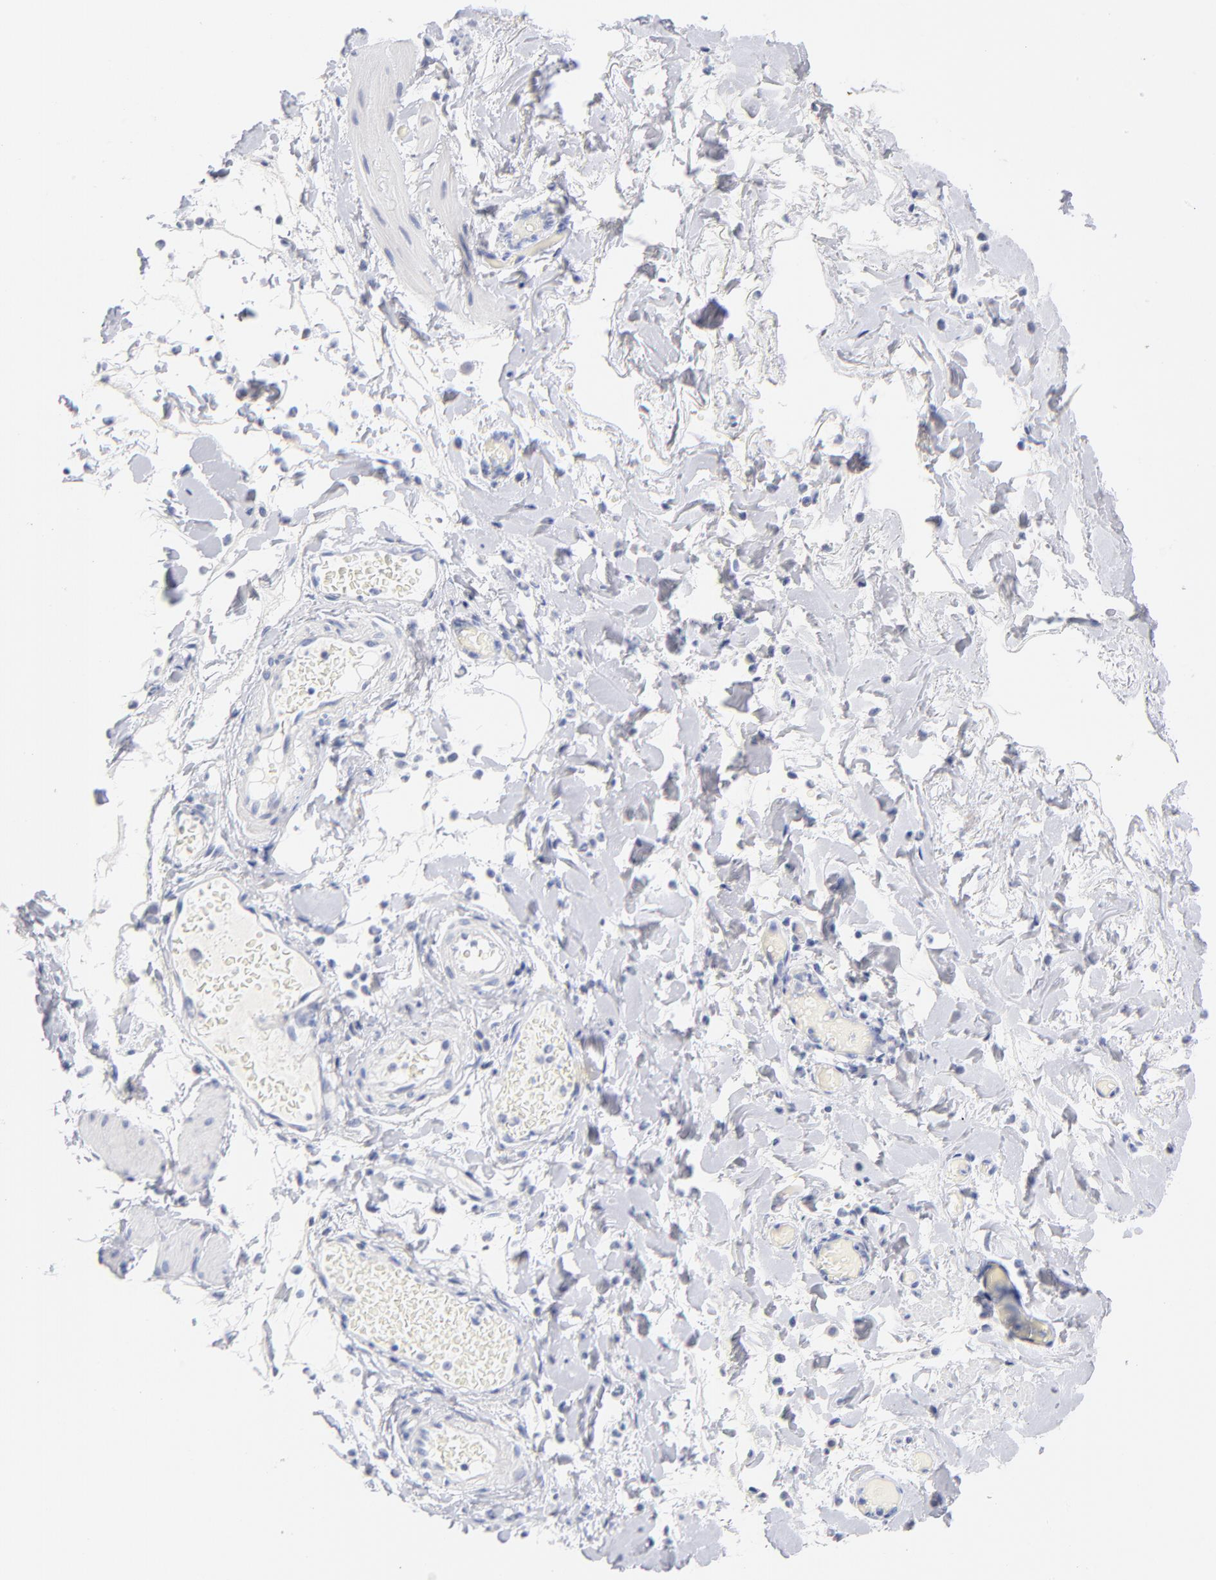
{"staining": {"intensity": "negative", "quantity": "none", "location": "none"}, "tissue": "smooth muscle", "cell_type": "Smooth muscle cells", "image_type": "normal", "snomed": [{"axis": "morphology", "description": "Normal tissue, NOS"}, {"axis": "topography", "description": "Smooth muscle"}, {"axis": "topography", "description": "Colon"}], "caption": "This is an immunohistochemistry (IHC) image of normal smooth muscle. There is no positivity in smooth muscle cells.", "gene": "KHNYN", "patient": {"sex": "male", "age": 67}}